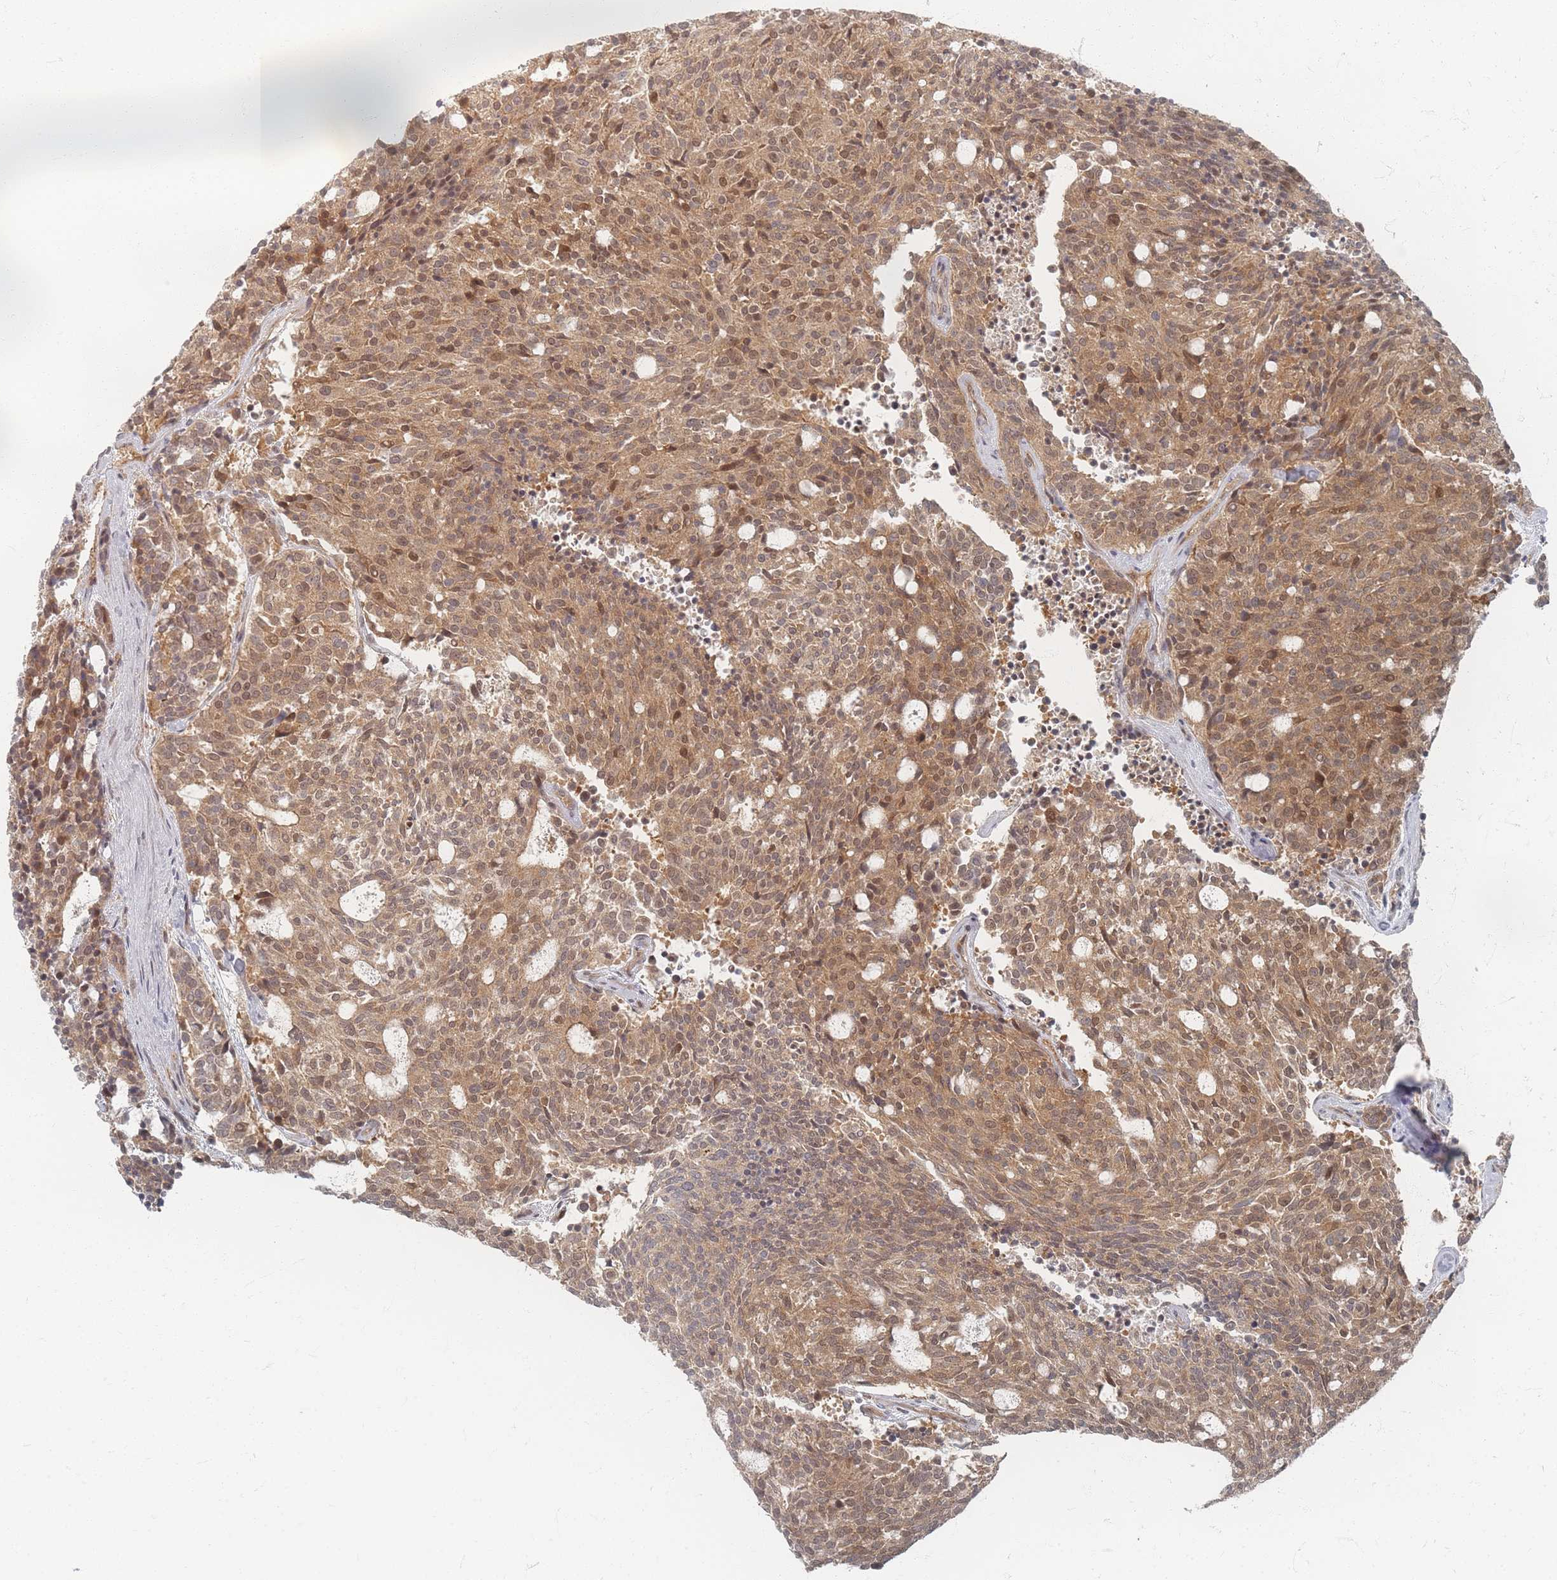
{"staining": {"intensity": "moderate", "quantity": ">75%", "location": "cytoplasmic/membranous,nuclear"}, "tissue": "carcinoid", "cell_type": "Tumor cells", "image_type": "cancer", "snomed": [{"axis": "morphology", "description": "Carcinoid, malignant, NOS"}, {"axis": "topography", "description": "Pancreas"}], "caption": "Human malignant carcinoid stained with a brown dye shows moderate cytoplasmic/membranous and nuclear positive expression in approximately >75% of tumor cells.", "gene": "PSMD9", "patient": {"sex": "female", "age": 54}}